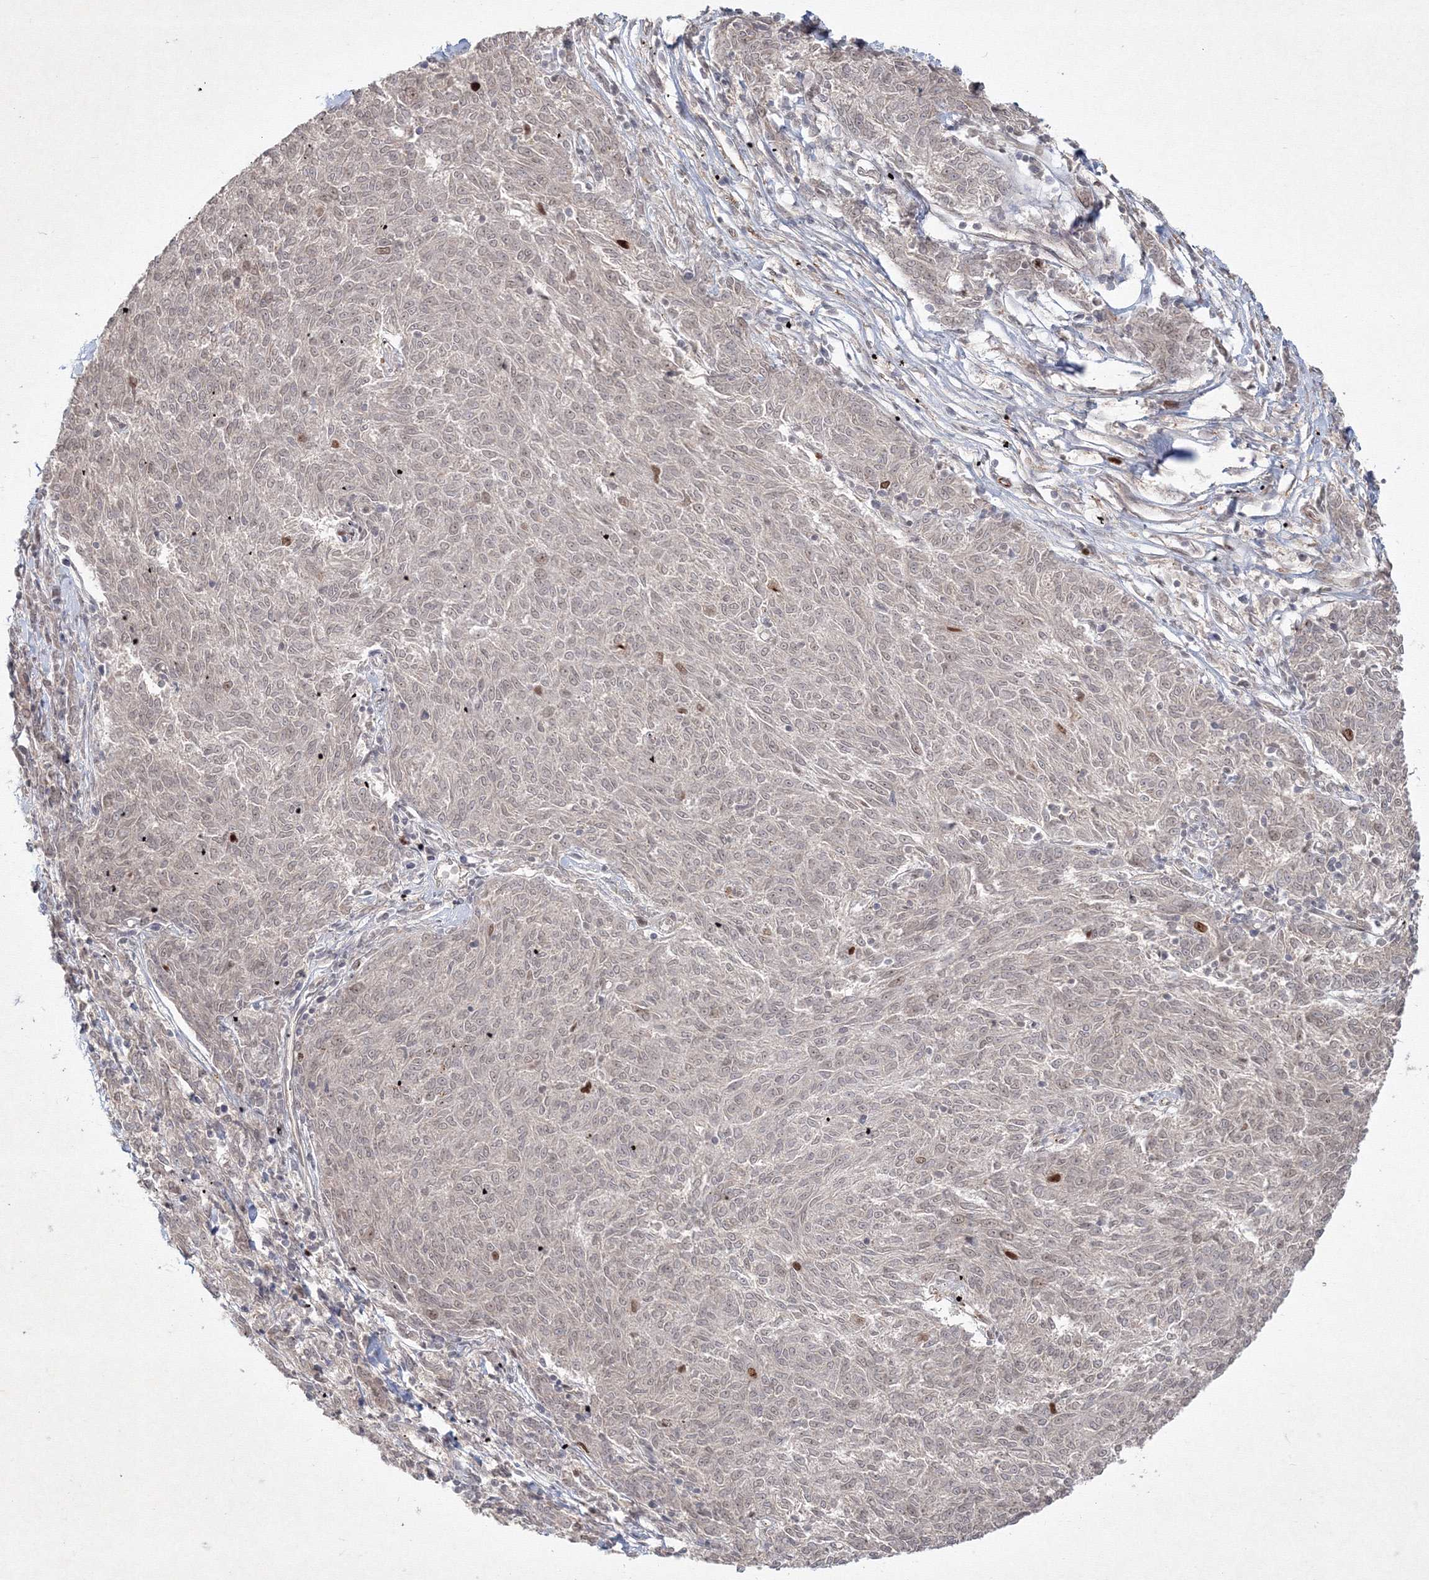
{"staining": {"intensity": "weak", "quantity": "25%-75%", "location": "nuclear"}, "tissue": "melanoma", "cell_type": "Tumor cells", "image_type": "cancer", "snomed": [{"axis": "morphology", "description": "Malignant melanoma, NOS"}, {"axis": "topography", "description": "Skin"}], "caption": "Protein staining reveals weak nuclear positivity in approximately 25%-75% of tumor cells in malignant melanoma. (Brightfield microscopy of DAB IHC at high magnification).", "gene": "KIF20A", "patient": {"sex": "female", "age": 72}}